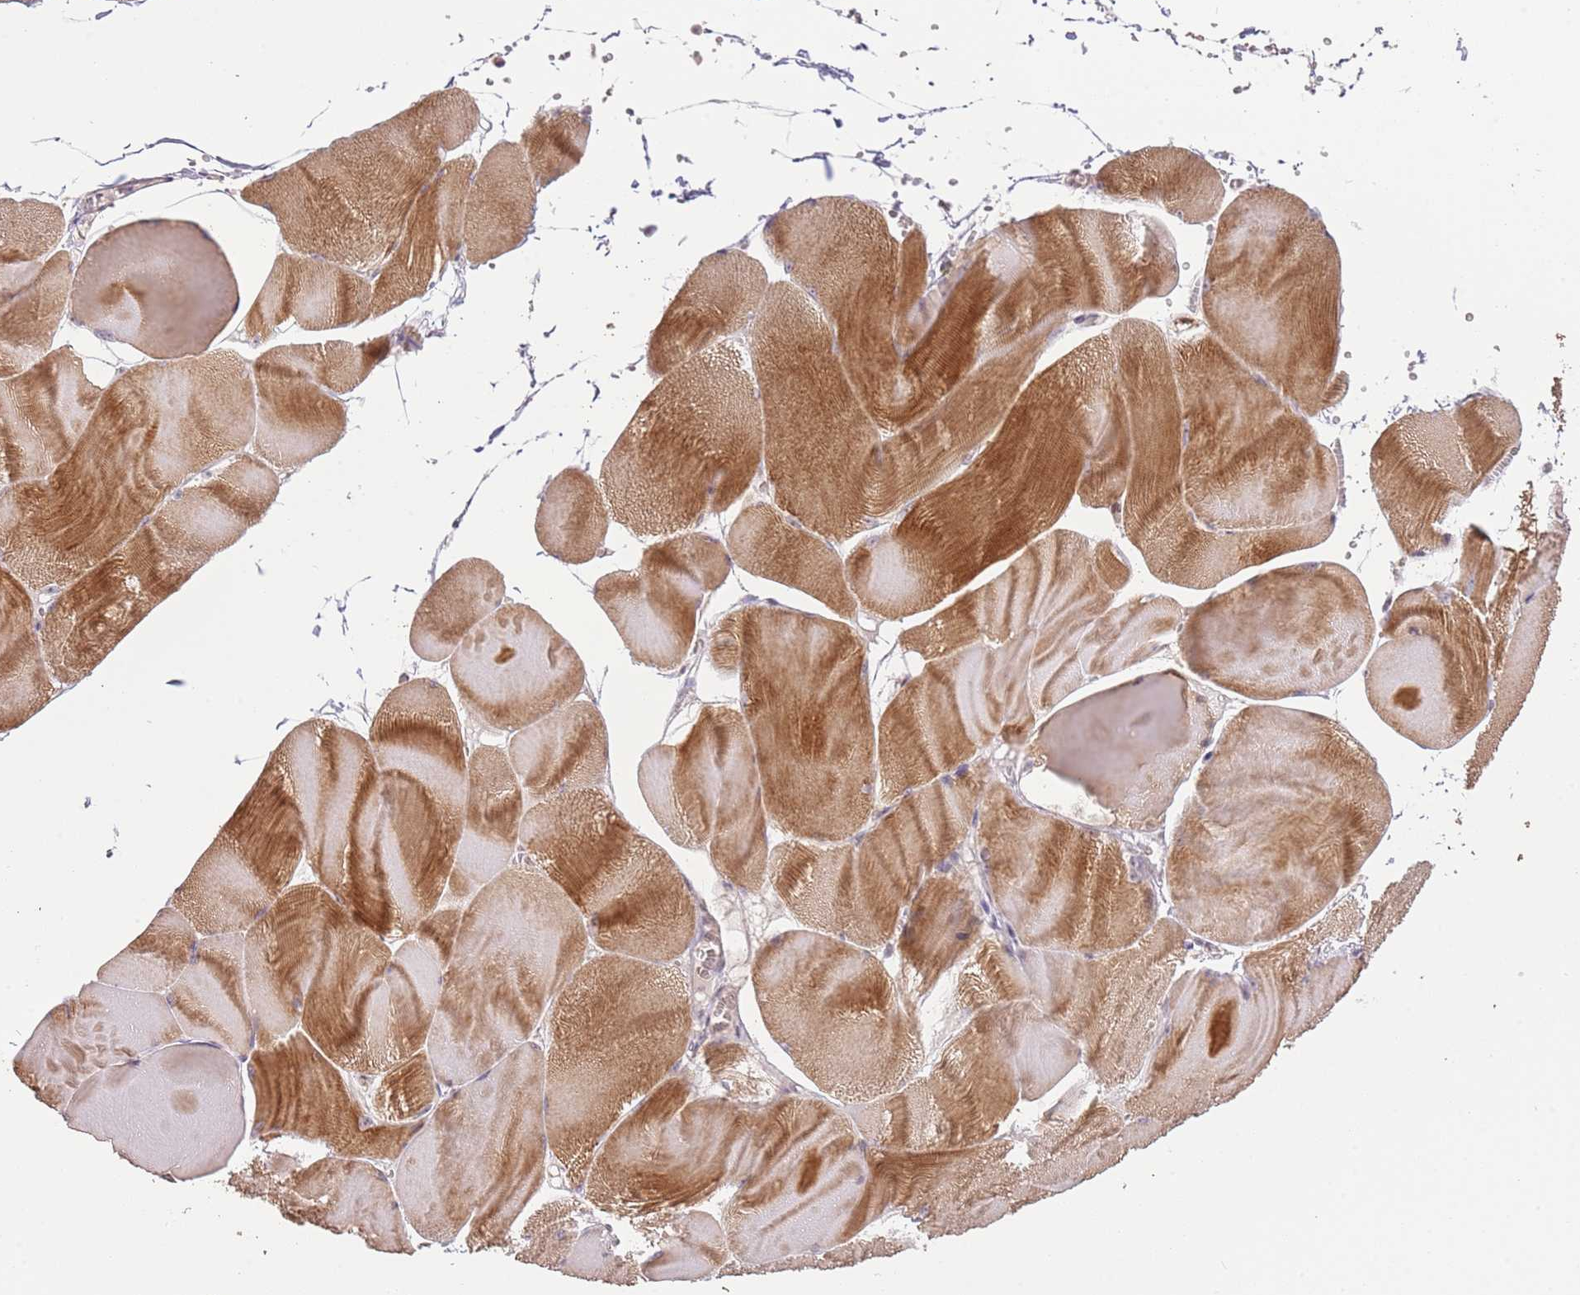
{"staining": {"intensity": "strong", "quantity": "25%-75%", "location": "cytoplasmic/membranous"}, "tissue": "skeletal muscle", "cell_type": "Myocytes", "image_type": "normal", "snomed": [{"axis": "morphology", "description": "Normal tissue, NOS"}, {"axis": "morphology", "description": "Basal cell carcinoma"}, {"axis": "topography", "description": "Skeletal muscle"}], "caption": "Brown immunohistochemical staining in benign human skeletal muscle exhibits strong cytoplasmic/membranous staining in about 25%-75% of myocytes.", "gene": "ADTRP", "patient": {"sex": "female", "age": 64}}